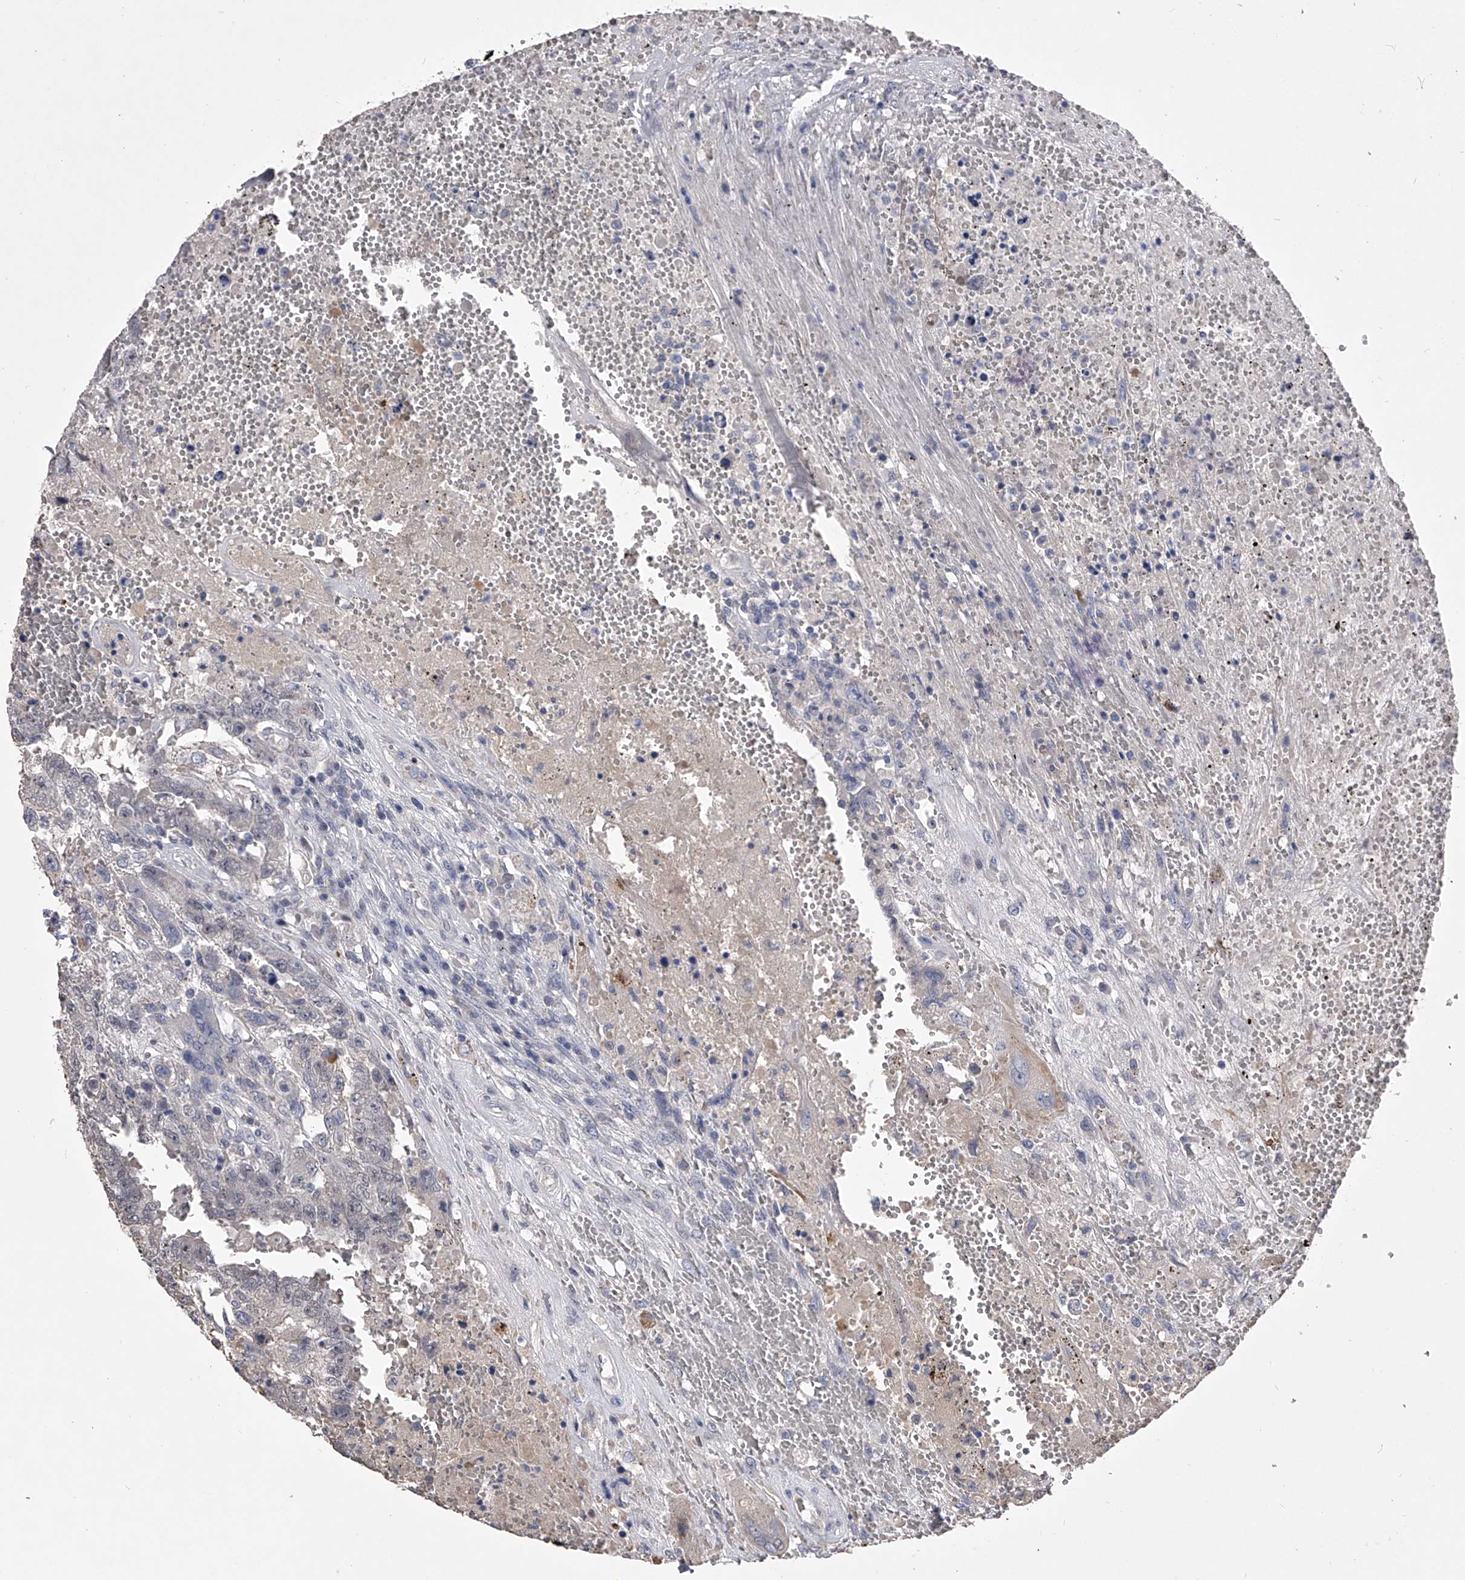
{"staining": {"intensity": "negative", "quantity": "none", "location": "none"}, "tissue": "testis cancer", "cell_type": "Tumor cells", "image_type": "cancer", "snomed": [{"axis": "morphology", "description": "Carcinoma, Embryonal, NOS"}, {"axis": "topography", "description": "Testis"}], "caption": "There is no significant staining in tumor cells of testis cancer (embryonal carcinoma). (Brightfield microscopy of DAB immunohistochemistry at high magnification).", "gene": "MDN1", "patient": {"sex": "male", "age": 26}}